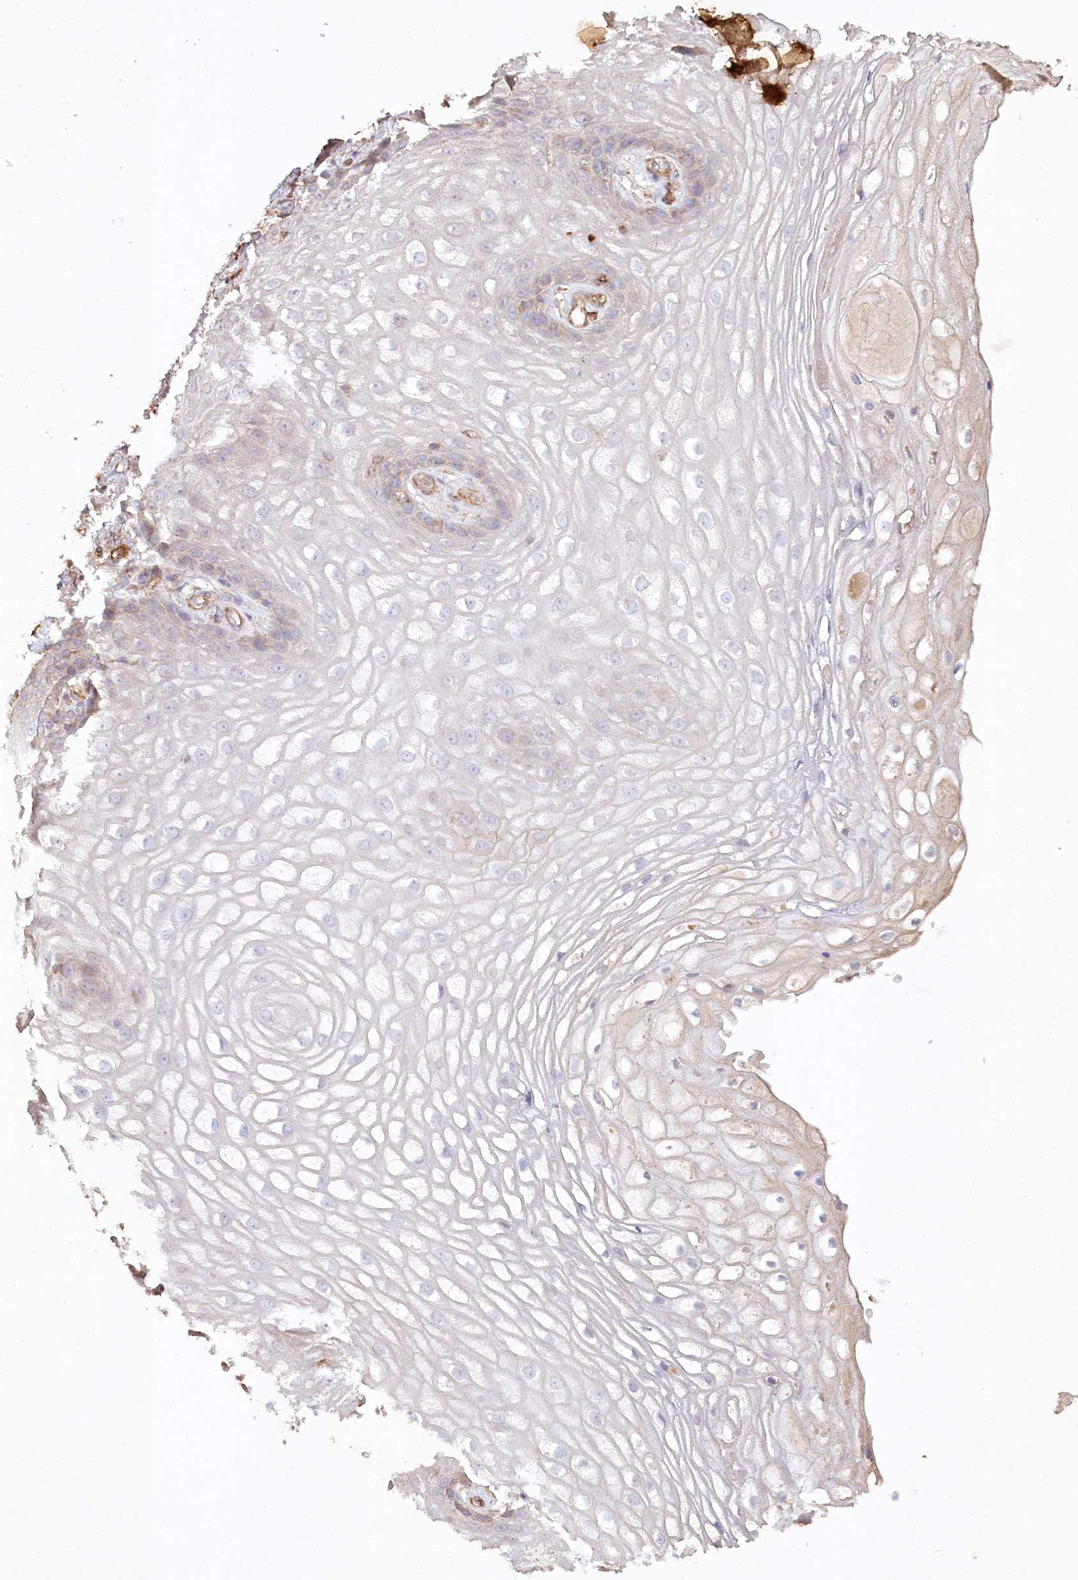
{"staining": {"intensity": "moderate", "quantity": "<25%", "location": "cytoplasmic/membranous"}, "tissue": "vagina", "cell_type": "Squamous epithelial cells", "image_type": "normal", "snomed": [{"axis": "morphology", "description": "Normal tissue, NOS"}, {"axis": "topography", "description": "Vagina"}], "caption": "Vagina stained with DAB immunohistochemistry demonstrates low levels of moderate cytoplasmic/membranous staining in about <25% of squamous epithelial cells.", "gene": "RBP5", "patient": {"sex": "female", "age": 60}}